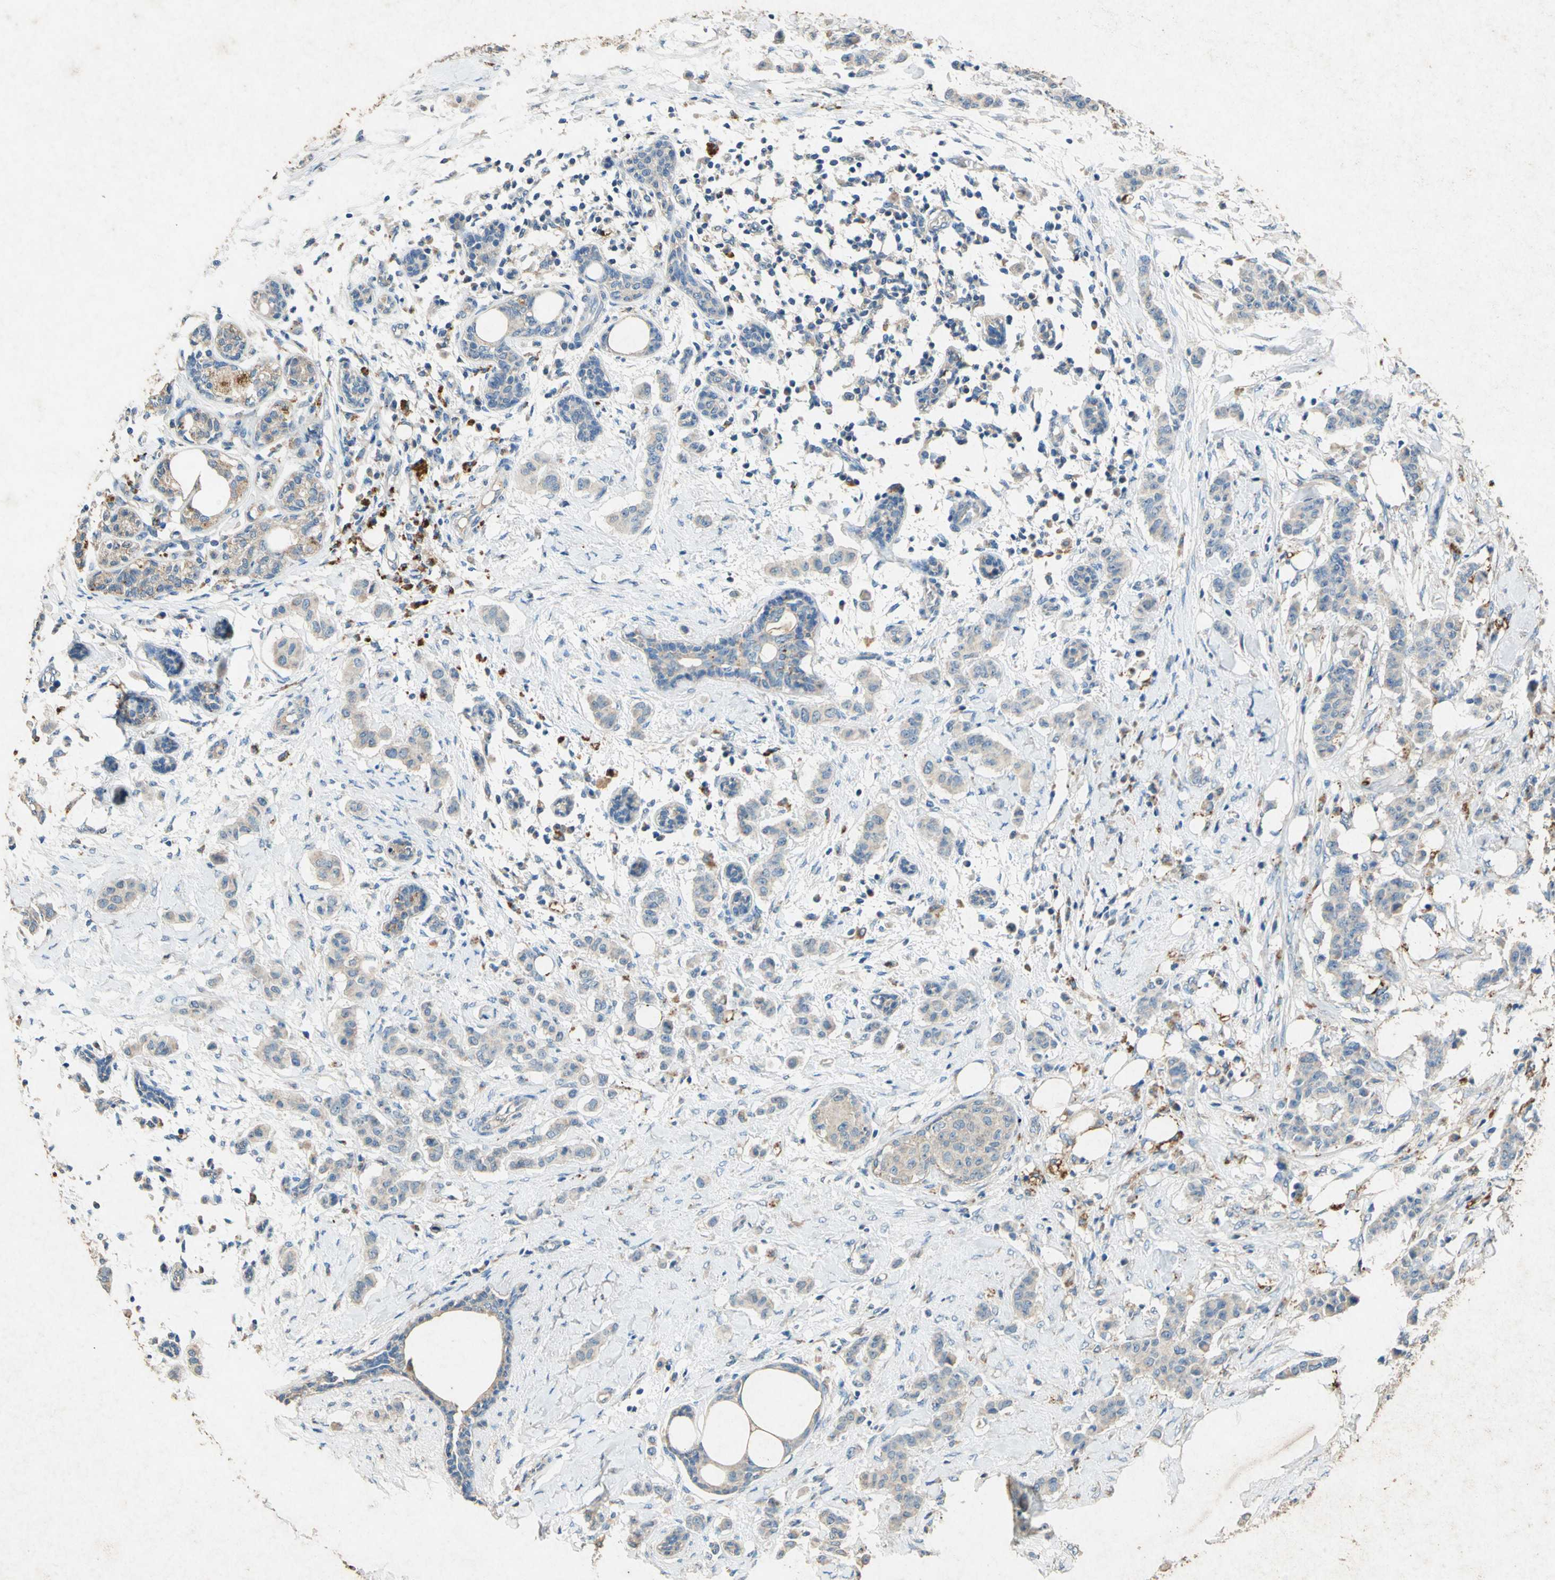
{"staining": {"intensity": "weak", "quantity": ">75%", "location": "cytoplasmic/membranous"}, "tissue": "breast cancer", "cell_type": "Tumor cells", "image_type": "cancer", "snomed": [{"axis": "morphology", "description": "Duct carcinoma"}, {"axis": "topography", "description": "Breast"}], "caption": "Breast invasive ductal carcinoma stained for a protein exhibits weak cytoplasmic/membranous positivity in tumor cells.", "gene": "ADAMTS5", "patient": {"sex": "female", "age": 40}}